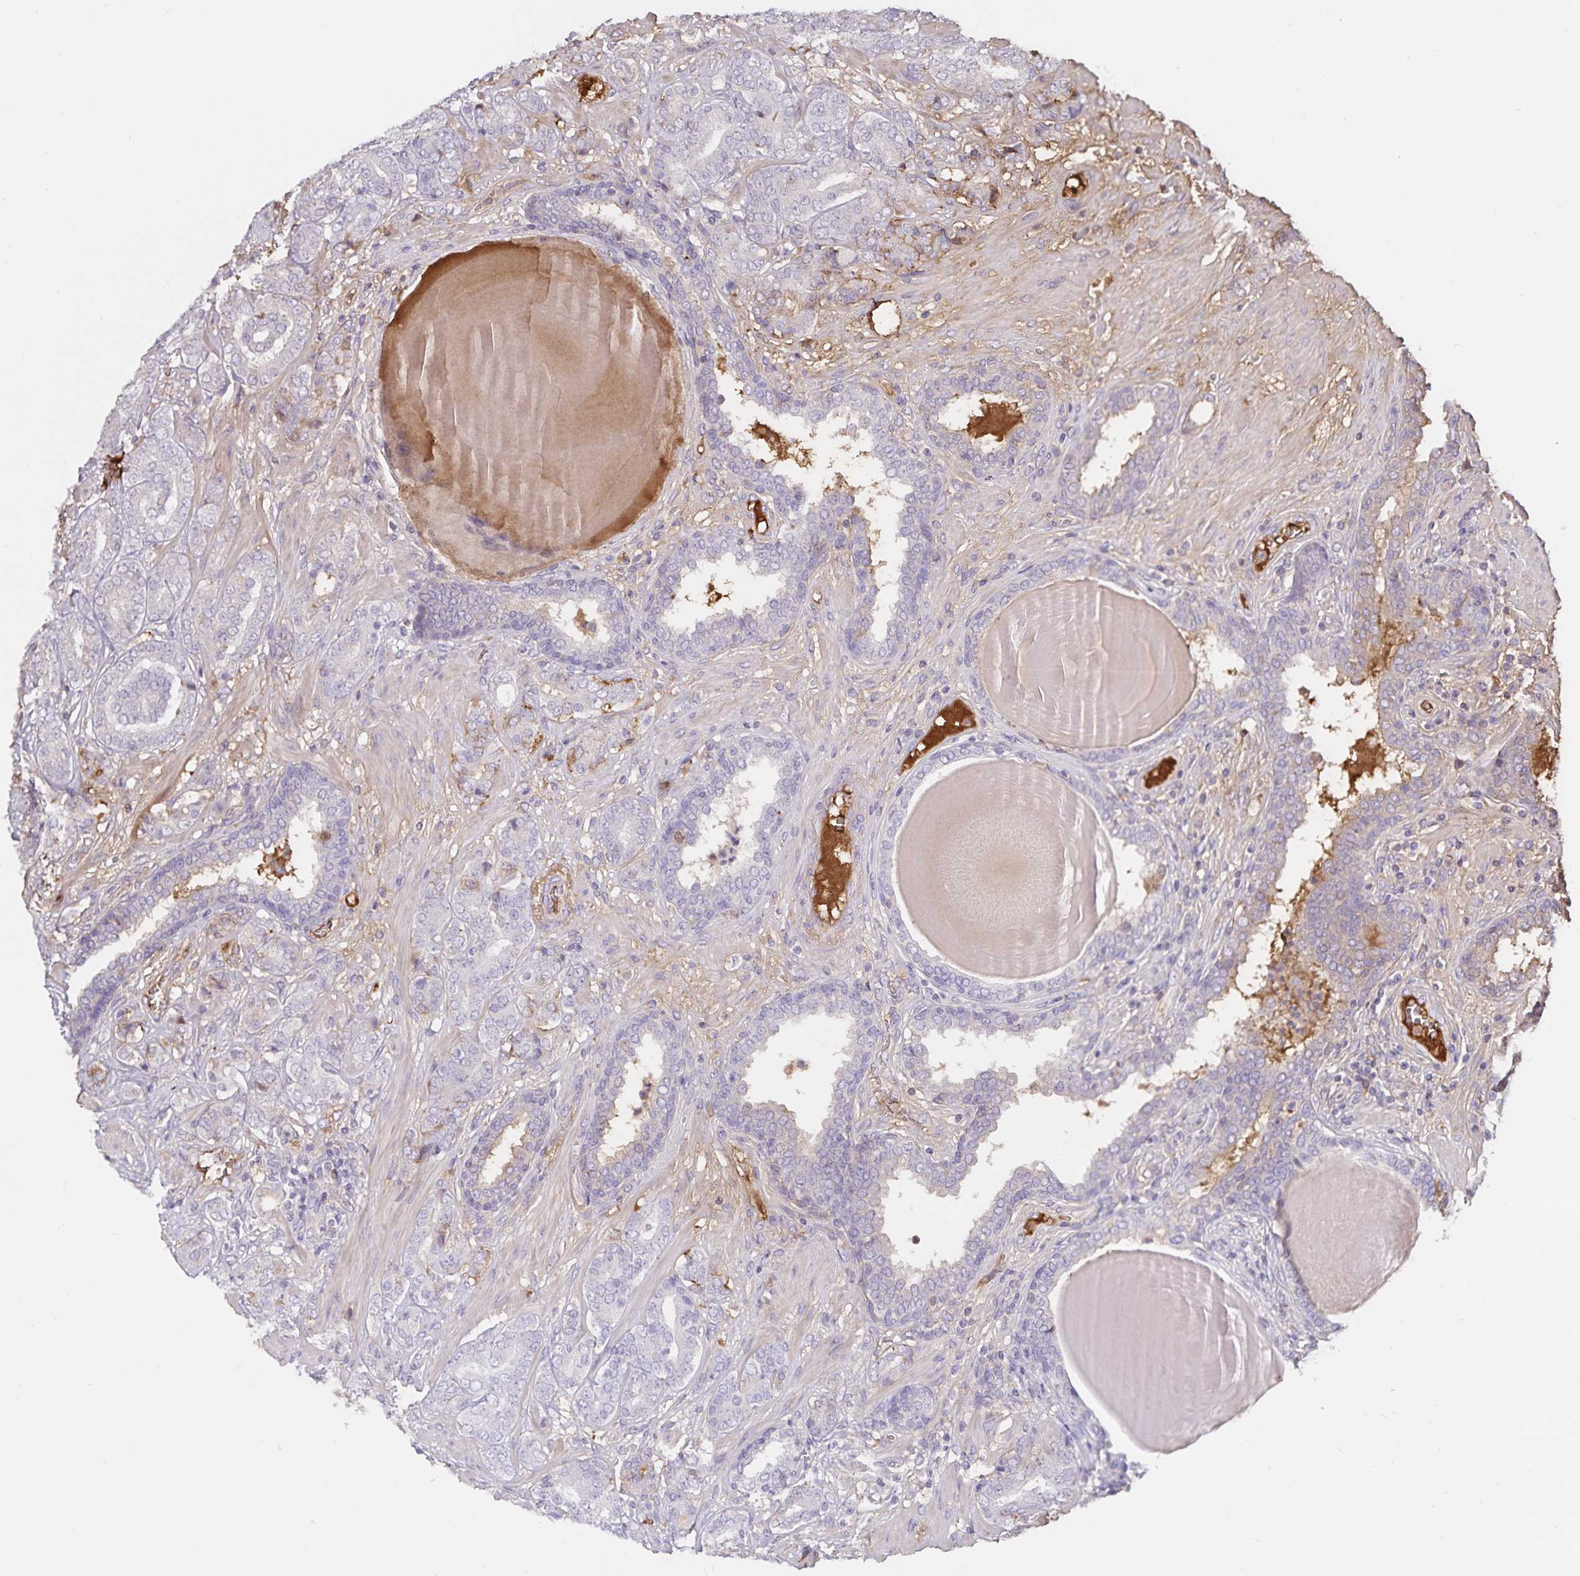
{"staining": {"intensity": "negative", "quantity": "none", "location": "none"}, "tissue": "prostate cancer", "cell_type": "Tumor cells", "image_type": "cancer", "snomed": [{"axis": "morphology", "description": "Adenocarcinoma, High grade"}, {"axis": "topography", "description": "Prostate"}], "caption": "A micrograph of human prostate high-grade adenocarcinoma is negative for staining in tumor cells.", "gene": "FGG", "patient": {"sex": "male", "age": 62}}